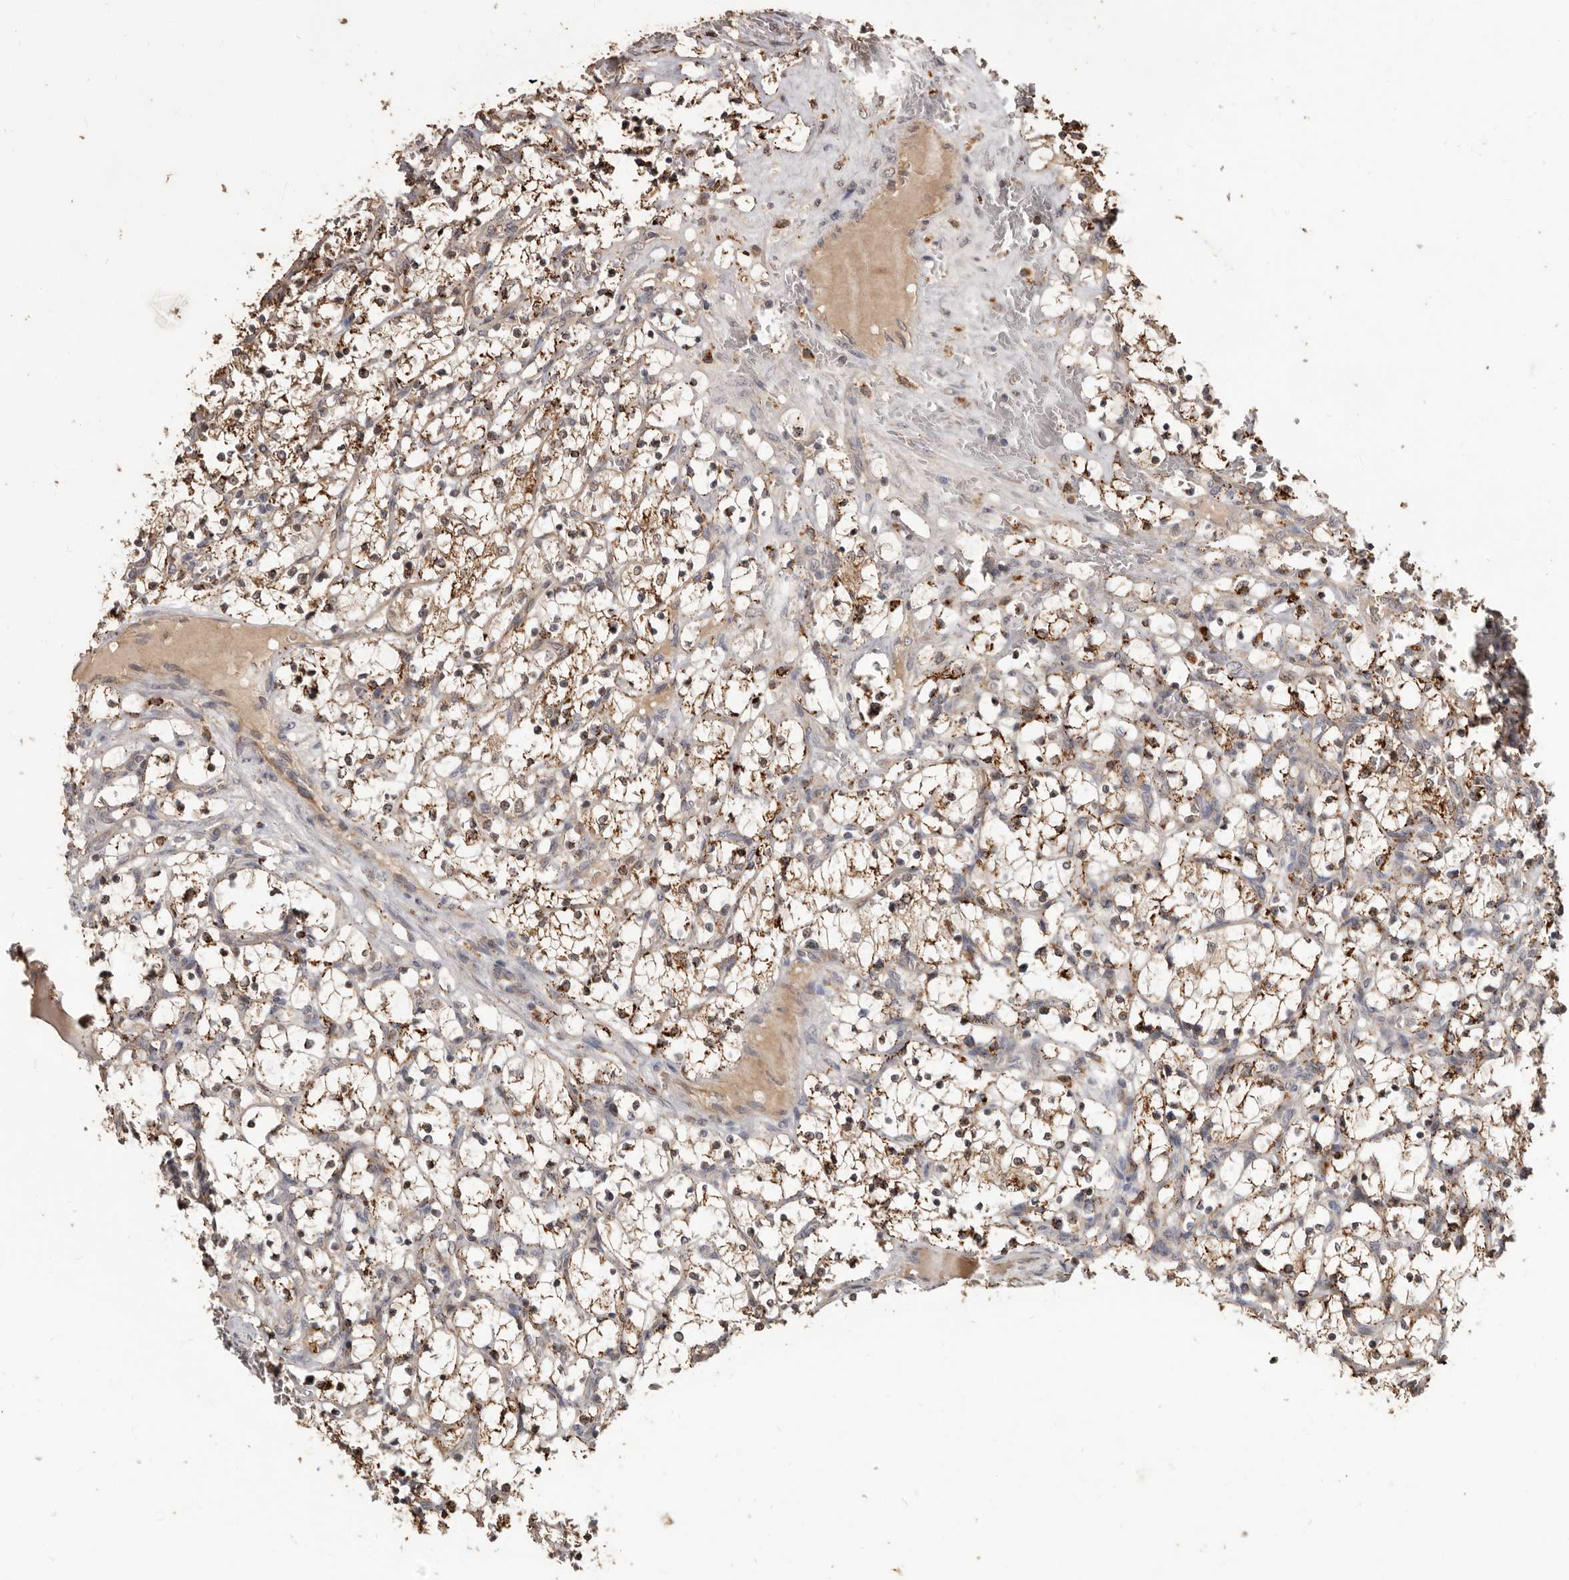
{"staining": {"intensity": "moderate", "quantity": ">75%", "location": "cytoplasmic/membranous,nuclear"}, "tissue": "renal cancer", "cell_type": "Tumor cells", "image_type": "cancer", "snomed": [{"axis": "morphology", "description": "Adenocarcinoma, NOS"}, {"axis": "topography", "description": "Kidney"}], "caption": "Immunohistochemical staining of human renal cancer (adenocarcinoma) reveals medium levels of moderate cytoplasmic/membranous and nuclear protein expression in approximately >75% of tumor cells. (DAB (3,3'-diaminobenzidine) IHC with brightfield microscopy, high magnification).", "gene": "AKAP7", "patient": {"sex": "female", "age": 69}}